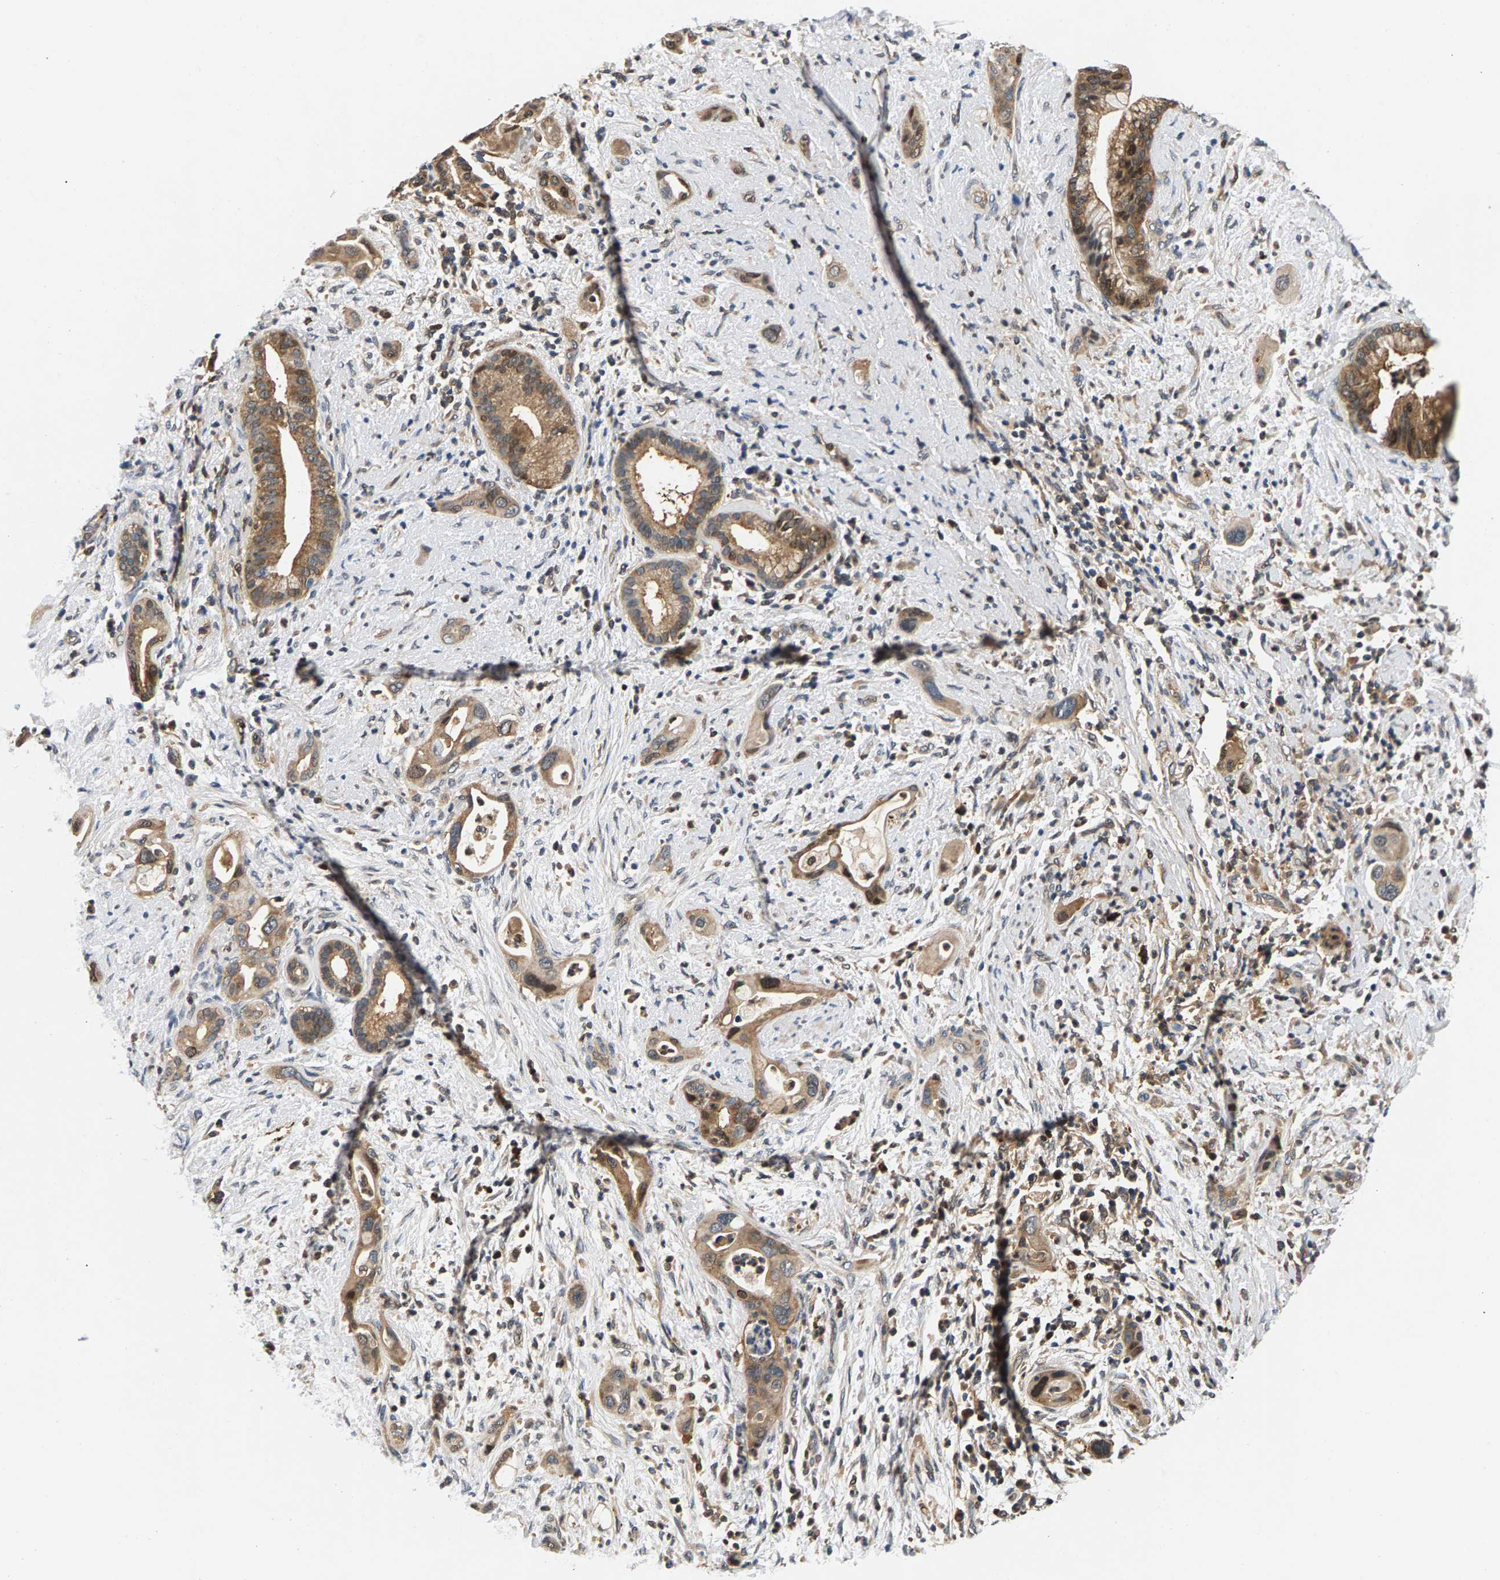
{"staining": {"intensity": "weak", "quantity": ">75%", "location": "cytoplasmic/membranous"}, "tissue": "pancreatic cancer", "cell_type": "Tumor cells", "image_type": "cancer", "snomed": [{"axis": "morphology", "description": "Adenocarcinoma, NOS"}, {"axis": "topography", "description": "Pancreas"}], "caption": "This micrograph reveals pancreatic adenocarcinoma stained with immunohistochemistry (IHC) to label a protein in brown. The cytoplasmic/membranous of tumor cells show weak positivity for the protein. Nuclei are counter-stained blue.", "gene": "FAM78A", "patient": {"sex": "male", "age": 59}}